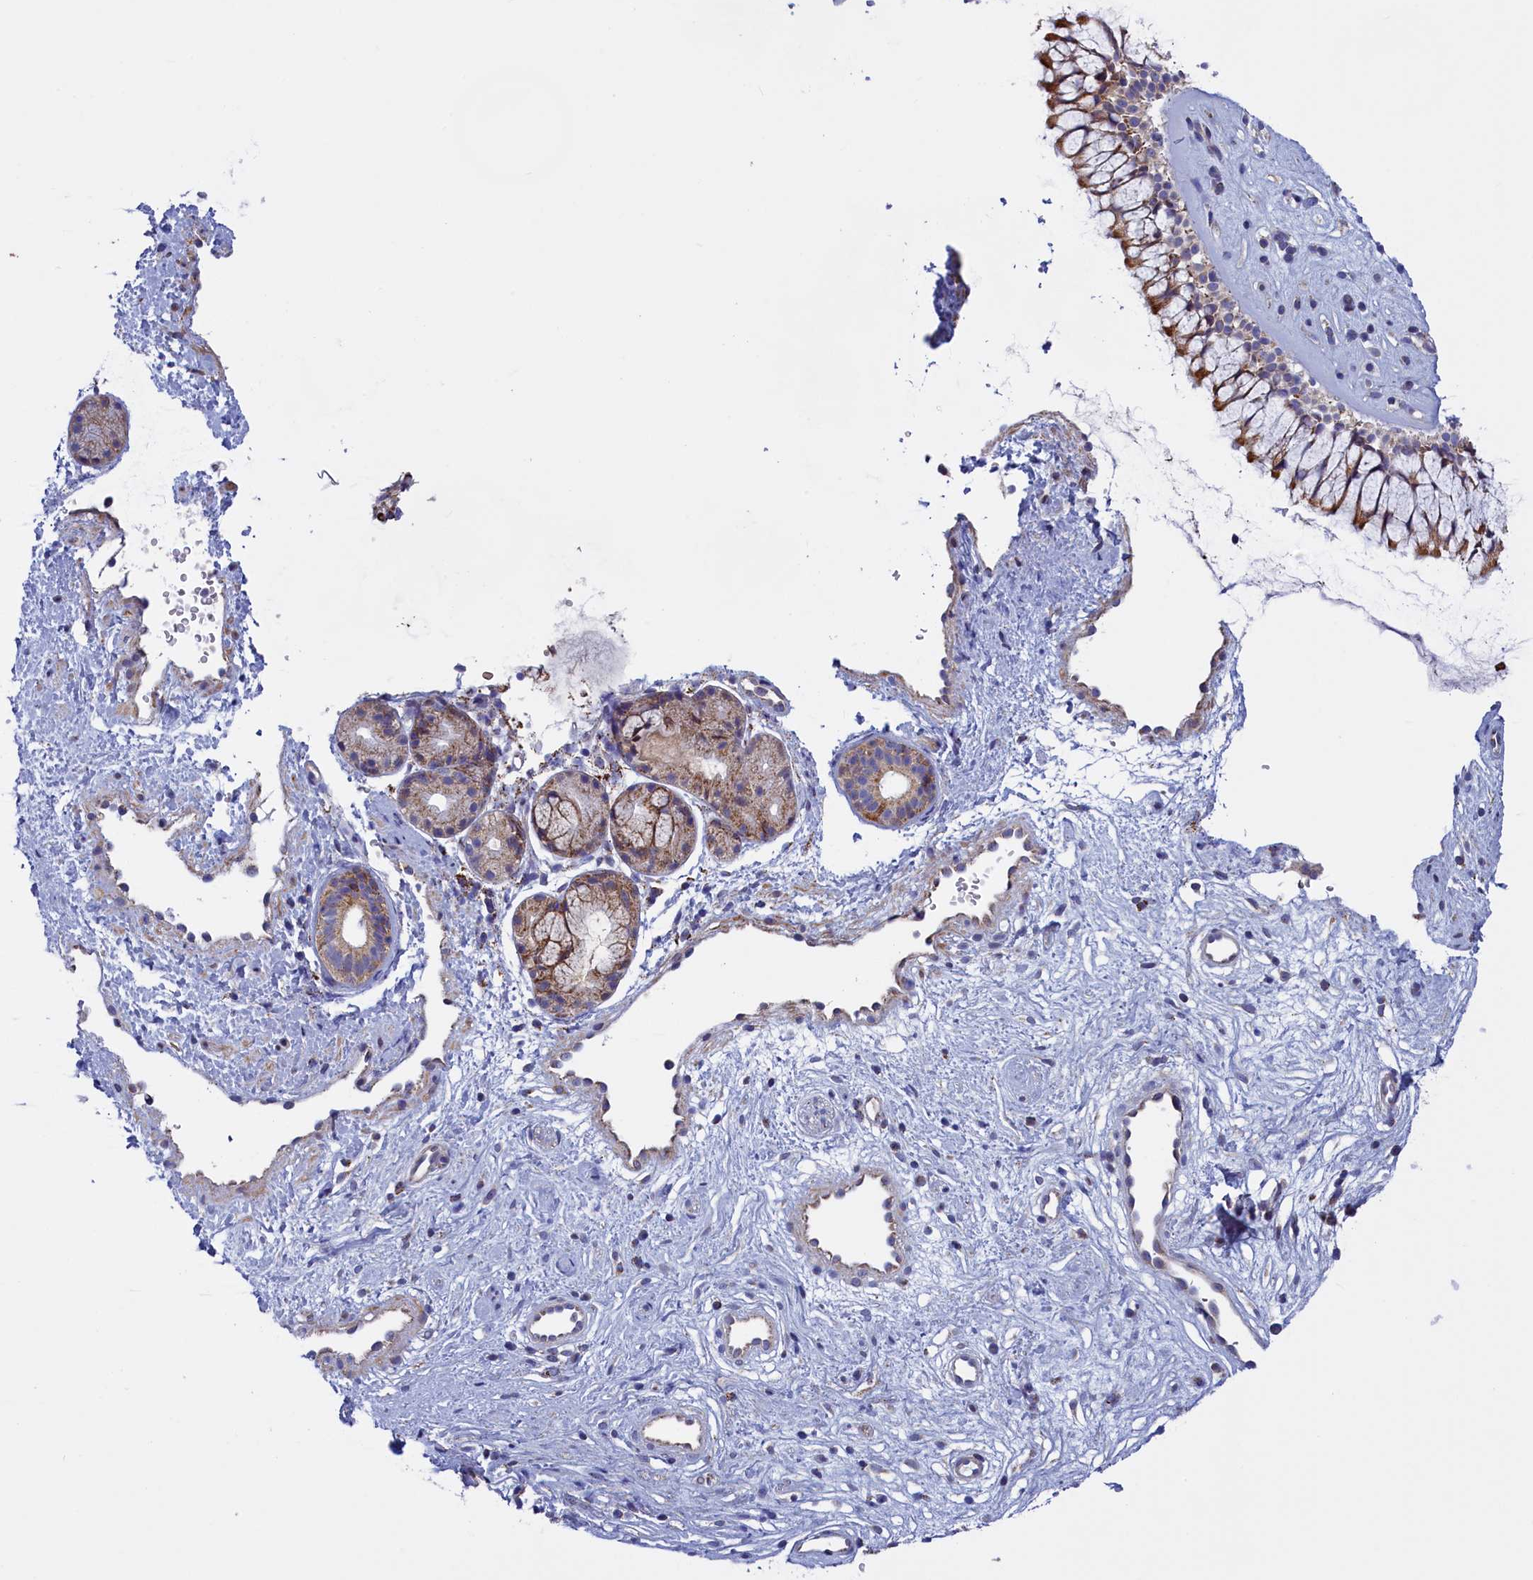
{"staining": {"intensity": "strong", "quantity": ">75%", "location": "cytoplasmic/membranous"}, "tissue": "nasopharynx", "cell_type": "Respiratory epithelial cells", "image_type": "normal", "snomed": [{"axis": "morphology", "description": "Normal tissue, NOS"}, {"axis": "topography", "description": "Nasopharynx"}], "caption": "An image of nasopharynx stained for a protein shows strong cytoplasmic/membranous brown staining in respiratory epithelial cells.", "gene": "IFT122", "patient": {"sex": "male", "age": 32}}